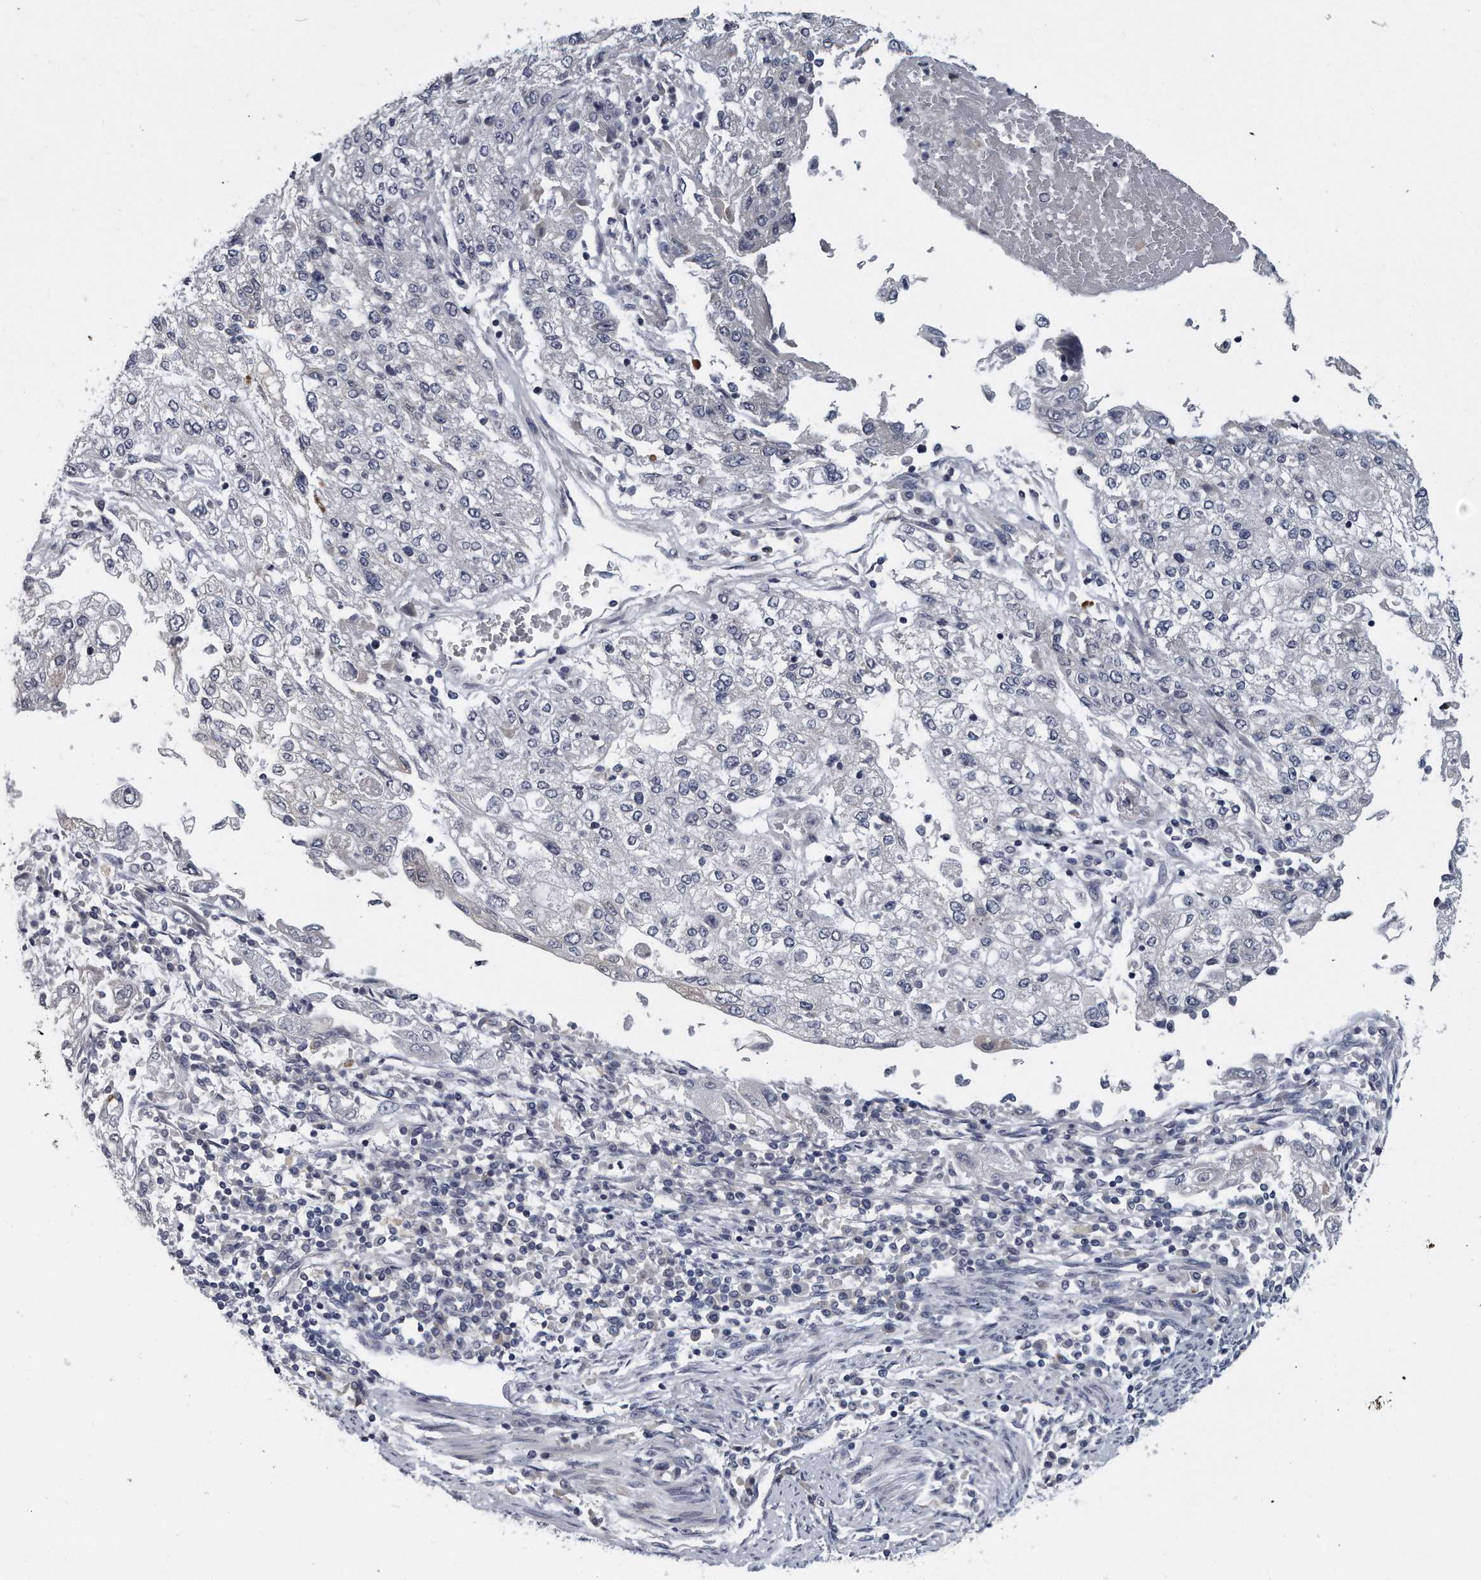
{"staining": {"intensity": "negative", "quantity": "none", "location": "none"}, "tissue": "endometrial cancer", "cell_type": "Tumor cells", "image_type": "cancer", "snomed": [{"axis": "morphology", "description": "Adenocarcinoma, NOS"}, {"axis": "topography", "description": "Endometrium"}], "caption": "Immunohistochemistry micrograph of neoplastic tissue: endometrial cancer stained with DAB (3,3'-diaminobenzidine) shows no significant protein positivity in tumor cells.", "gene": "PLEKHA6", "patient": {"sex": "female", "age": 49}}